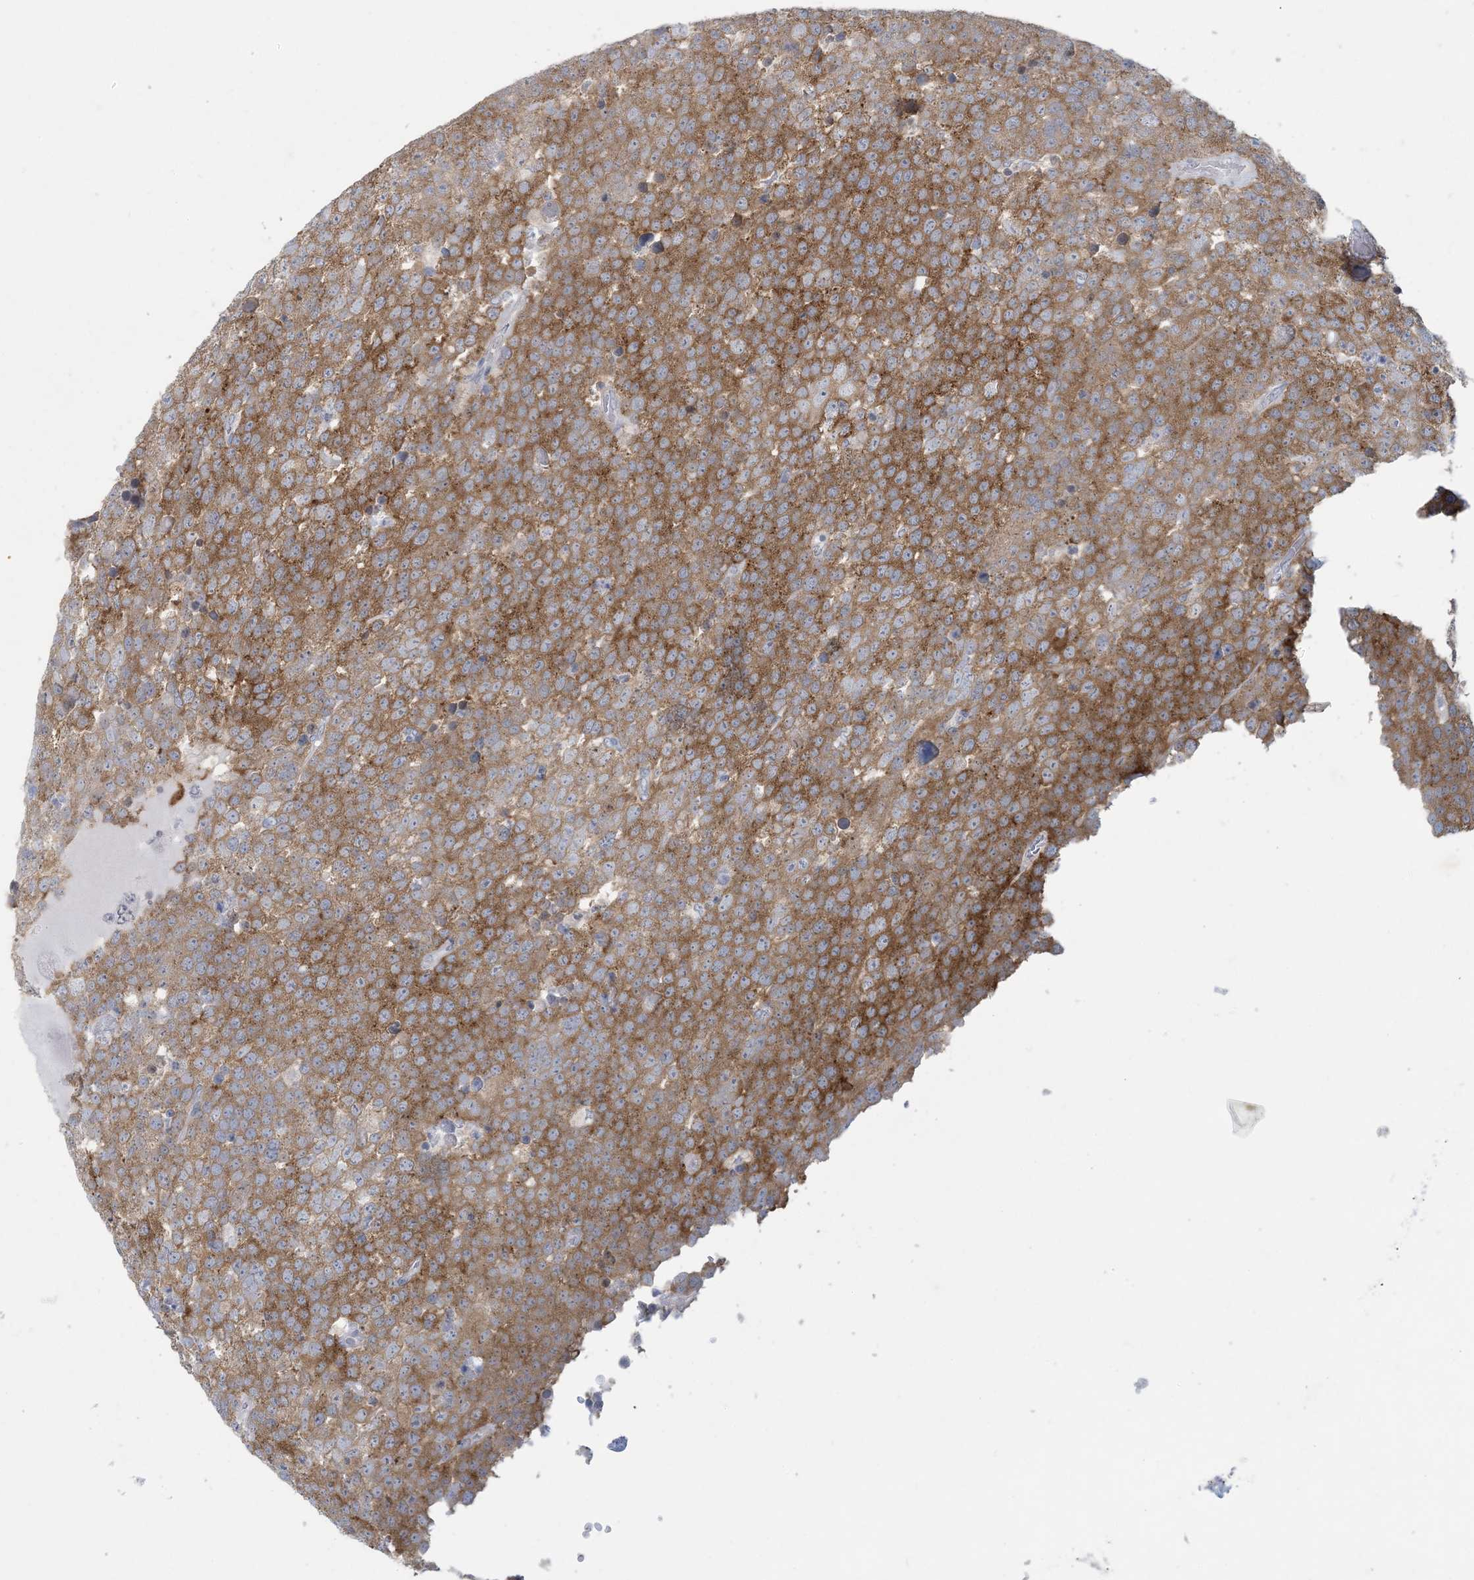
{"staining": {"intensity": "moderate", "quantity": ">75%", "location": "cytoplasmic/membranous"}, "tissue": "testis cancer", "cell_type": "Tumor cells", "image_type": "cancer", "snomed": [{"axis": "morphology", "description": "Seminoma, NOS"}, {"axis": "topography", "description": "Testis"}], "caption": "IHC of human testis seminoma shows medium levels of moderate cytoplasmic/membranous expression in about >75% of tumor cells.", "gene": "KIF3A", "patient": {"sex": "male", "age": 71}}